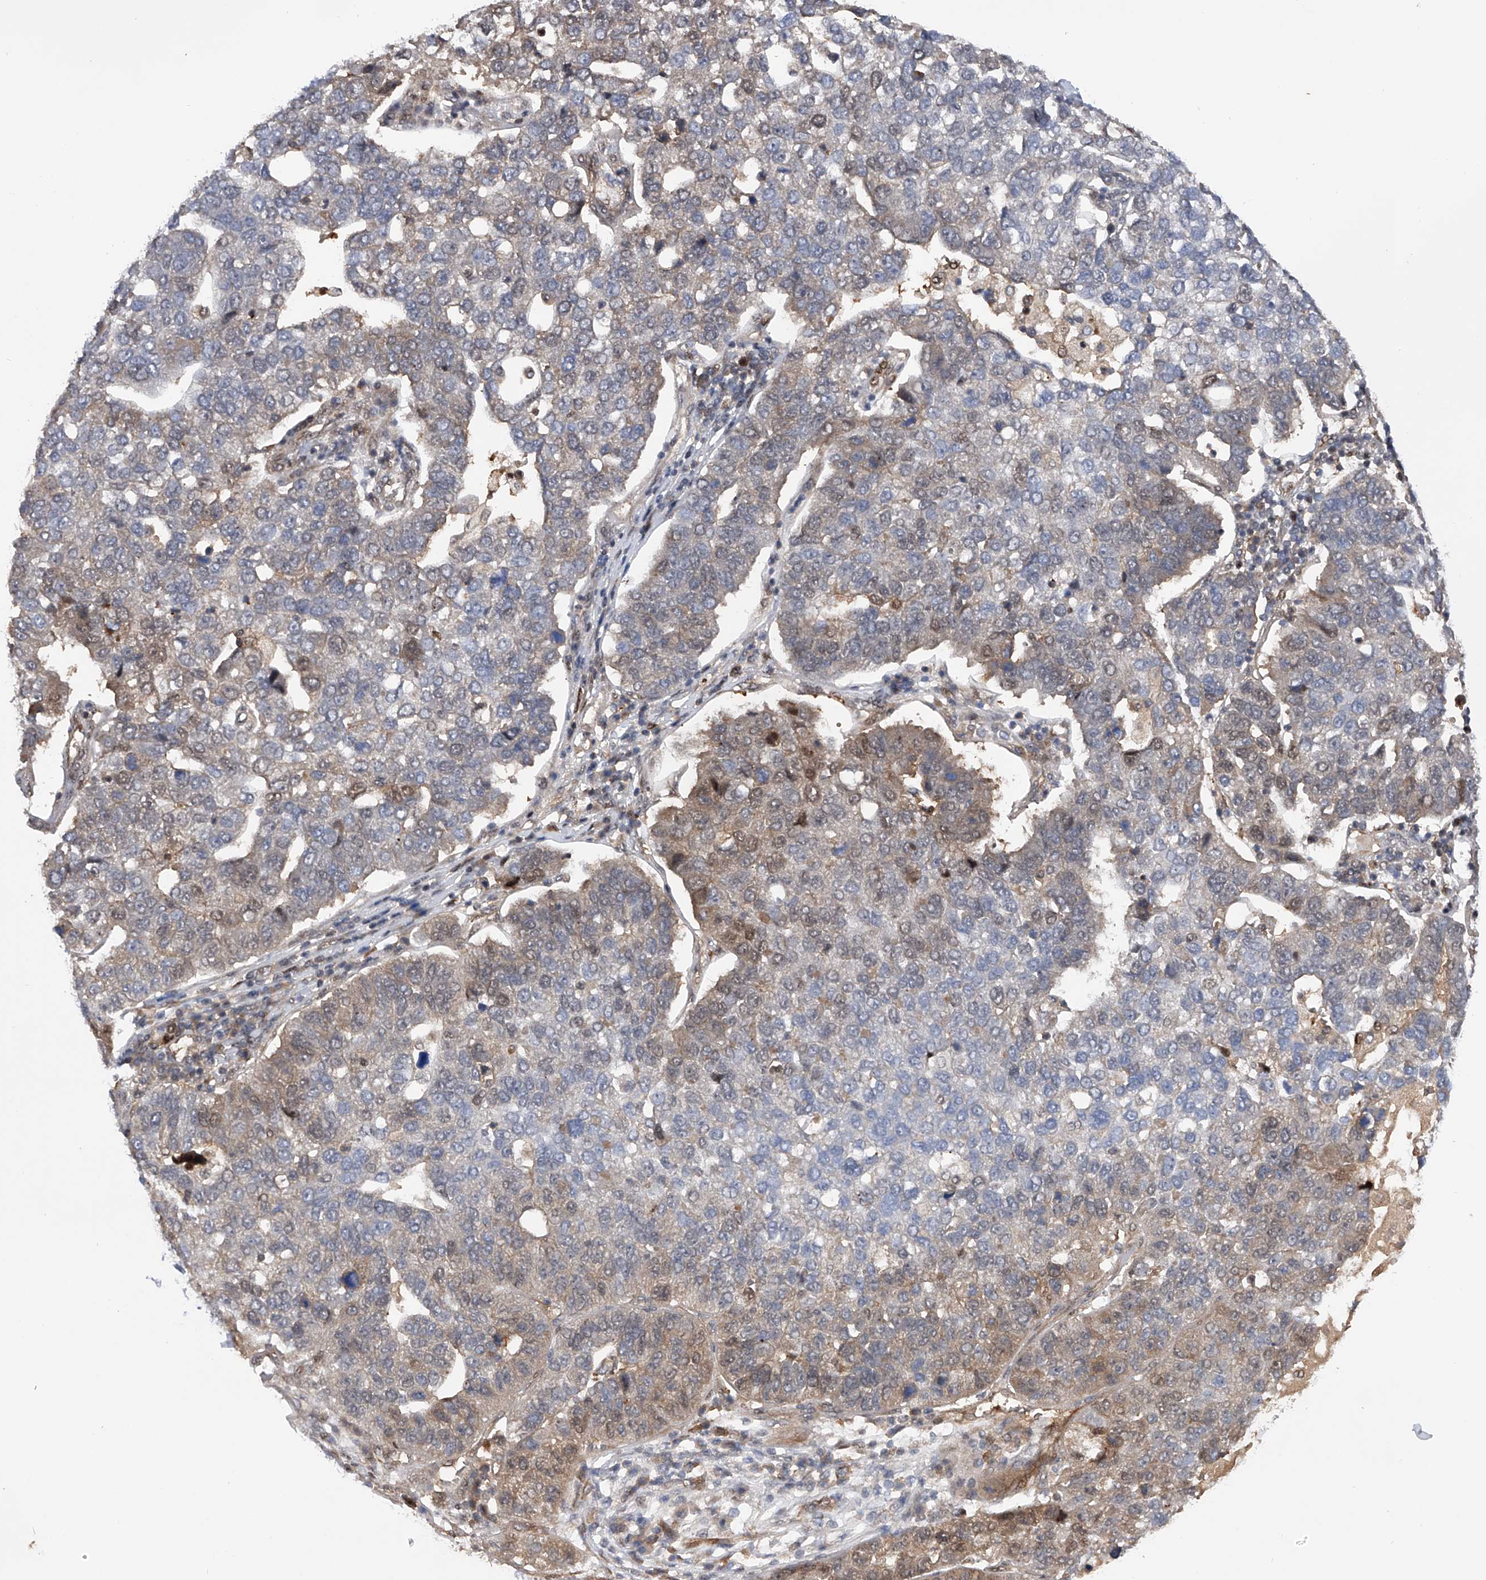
{"staining": {"intensity": "weak", "quantity": "25%-75%", "location": "cytoplasmic/membranous,nuclear"}, "tissue": "pancreatic cancer", "cell_type": "Tumor cells", "image_type": "cancer", "snomed": [{"axis": "morphology", "description": "Adenocarcinoma, NOS"}, {"axis": "topography", "description": "Pancreas"}], "caption": "Immunohistochemistry photomicrograph of neoplastic tissue: human pancreatic adenocarcinoma stained using immunohistochemistry reveals low levels of weak protein expression localized specifically in the cytoplasmic/membranous and nuclear of tumor cells, appearing as a cytoplasmic/membranous and nuclear brown color.", "gene": "RWDD2A", "patient": {"sex": "female", "age": 61}}